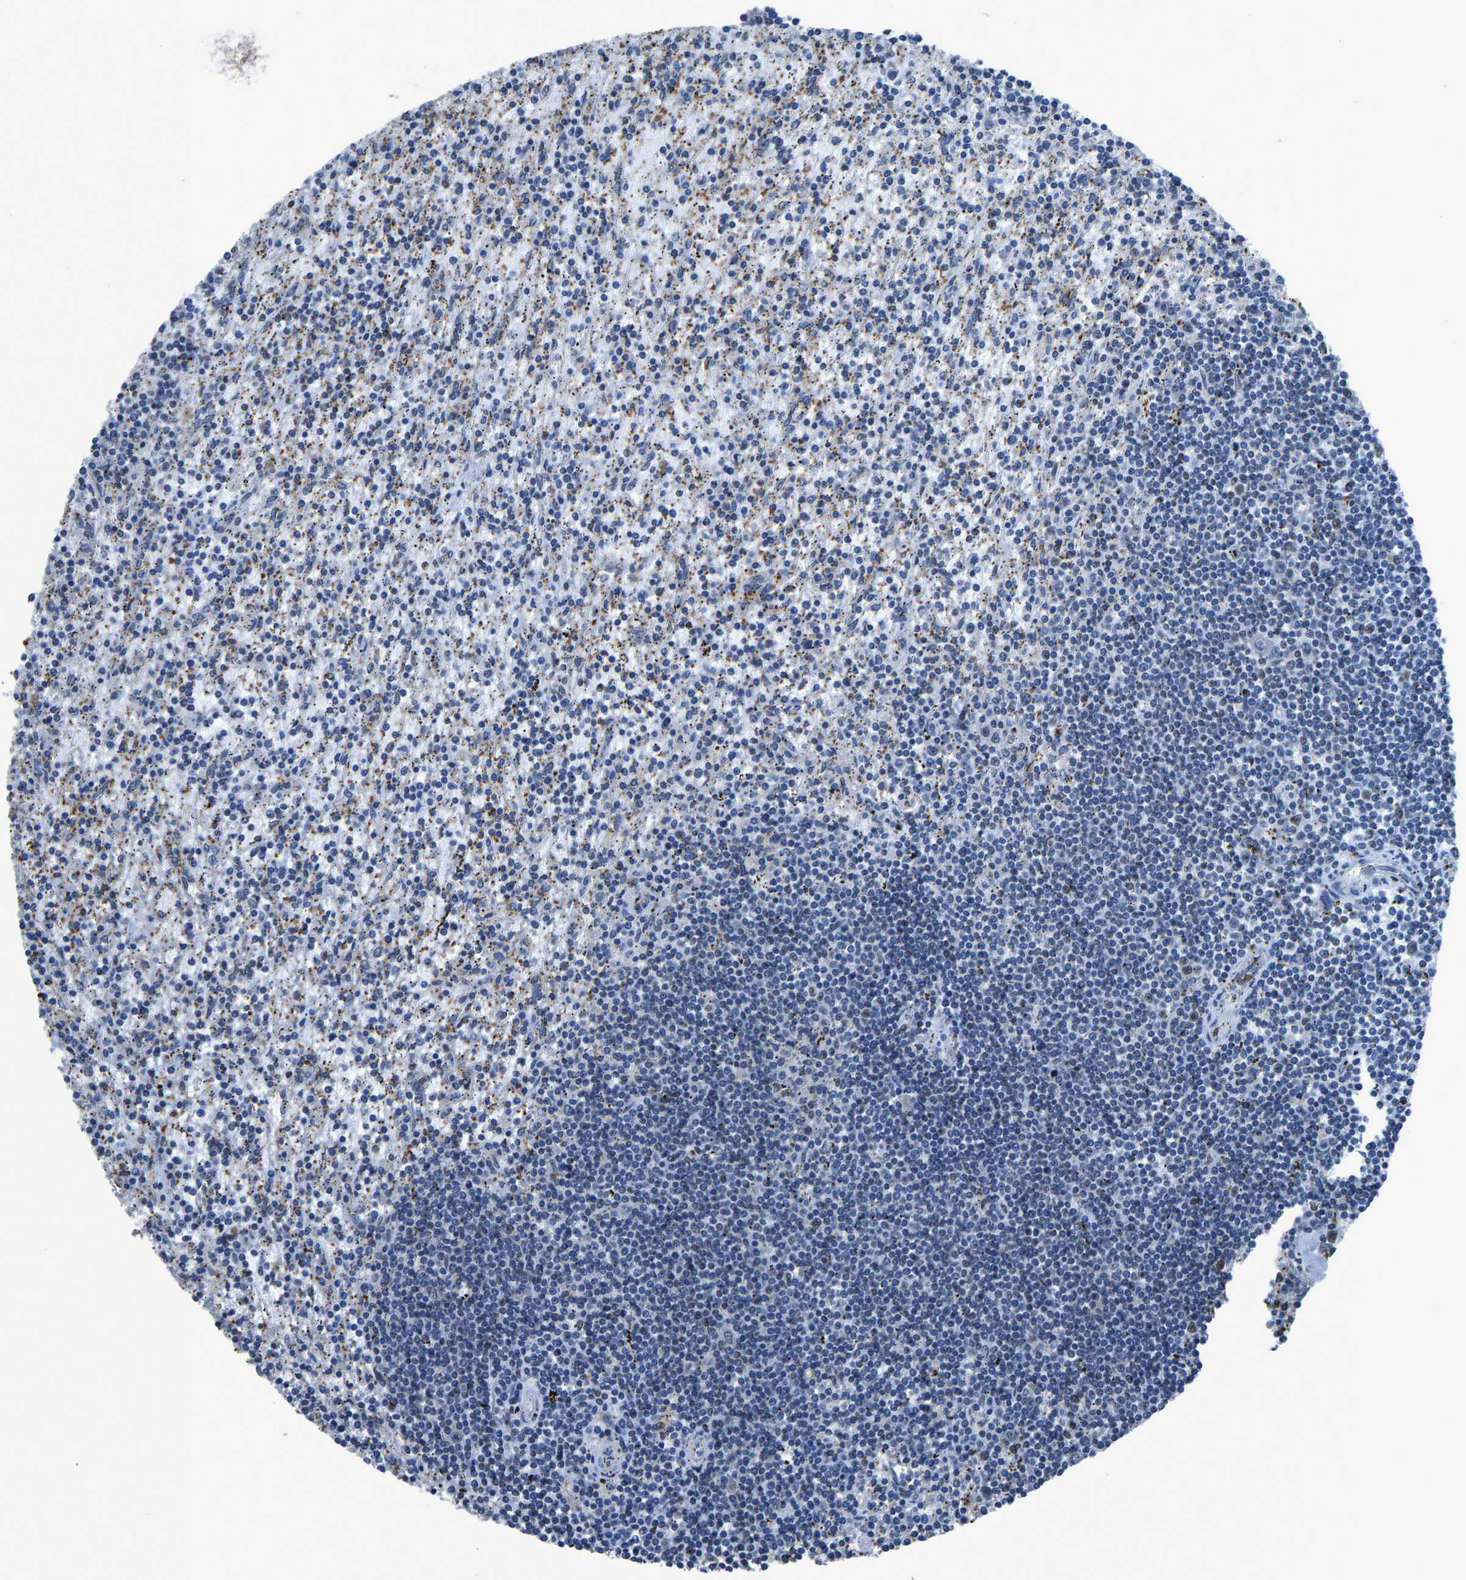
{"staining": {"intensity": "negative", "quantity": "none", "location": "none"}, "tissue": "lymphoma", "cell_type": "Tumor cells", "image_type": "cancer", "snomed": [{"axis": "morphology", "description": "Malignant lymphoma, non-Hodgkin's type, Low grade"}, {"axis": "topography", "description": "Spleen"}], "caption": "Immunohistochemistry micrograph of human low-grade malignant lymphoma, non-Hodgkin's type stained for a protein (brown), which displays no staining in tumor cells. Nuclei are stained in blue.", "gene": "FOS", "patient": {"sex": "male", "age": 76}}